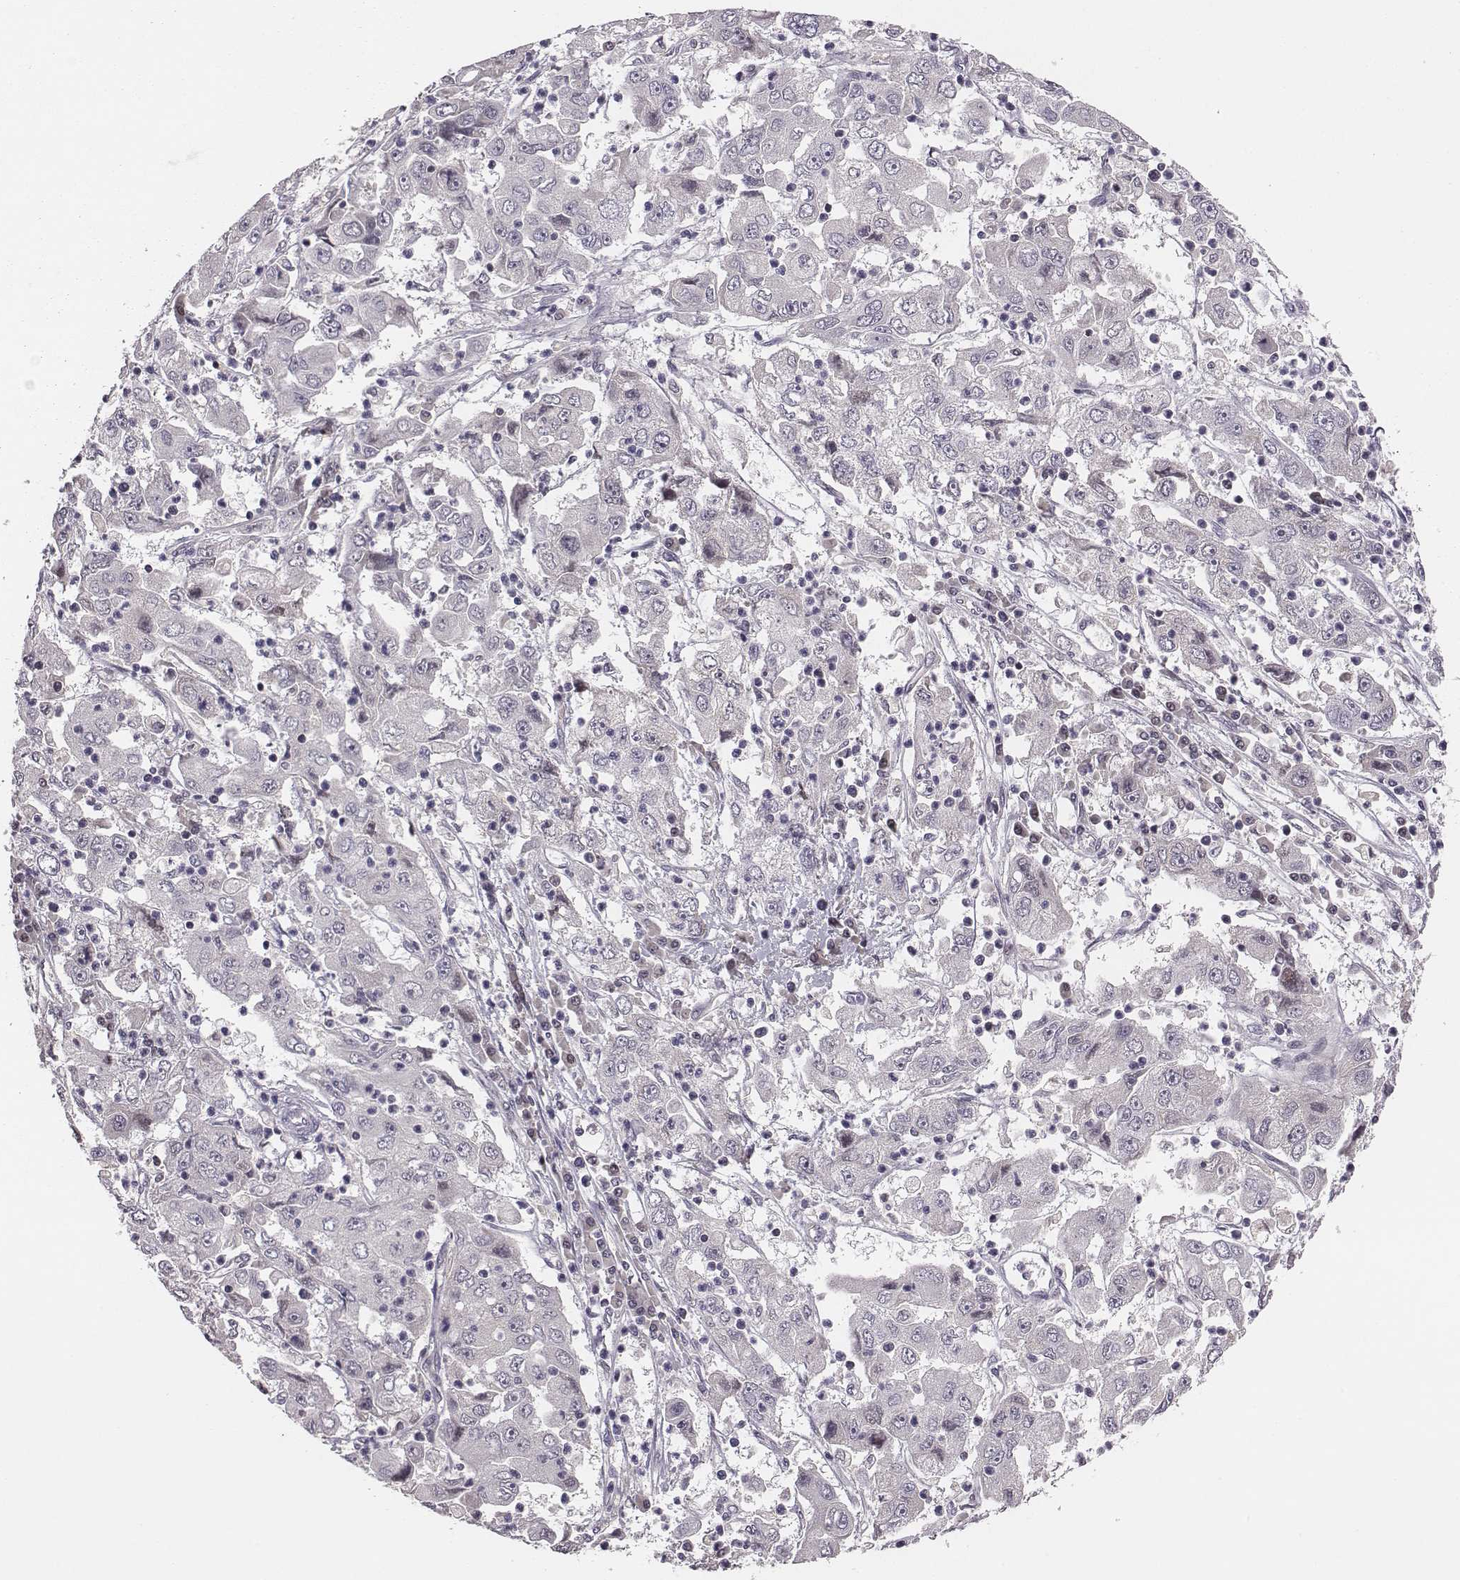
{"staining": {"intensity": "negative", "quantity": "none", "location": "none"}, "tissue": "cervical cancer", "cell_type": "Tumor cells", "image_type": "cancer", "snomed": [{"axis": "morphology", "description": "Squamous cell carcinoma, NOS"}, {"axis": "topography", "description": "Cervix"}], "caption": "High power microscopy image of an IHC histopathology image of cervical cancer, revealing no significant expression in tumor cells.", "gene": "SMURF2", "patient": {"sex": "female", "age": 36}}